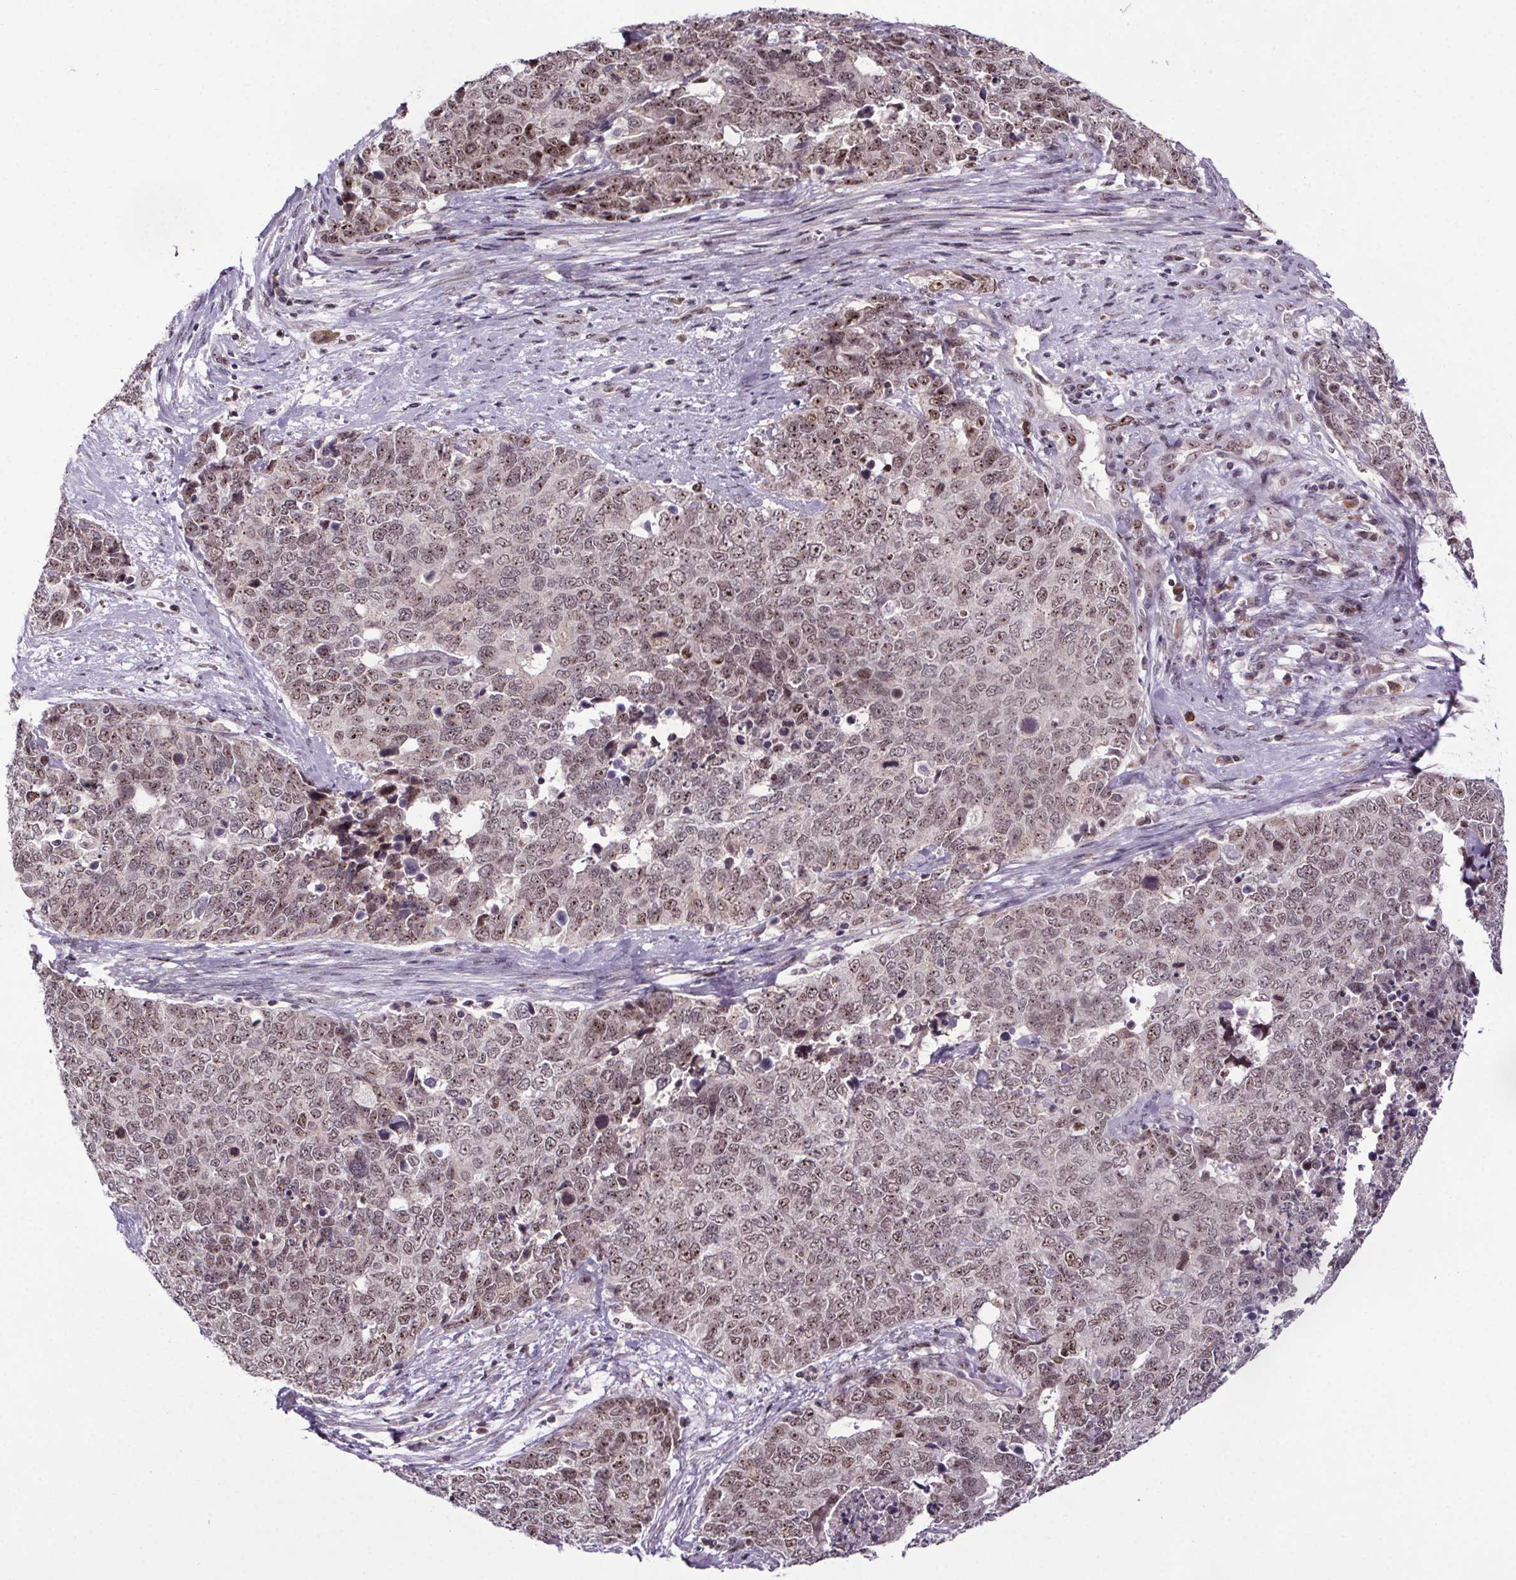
{"staining": {"intensity": "weak", "quantity": "25%-75%", "location": "nuclear"}, "tissue": "cervical cancer", "cell_type": "Tumor cells", "image_type": "cancer", "snomed": [{"axis": "morphology", "description": "Adenocarcinoma, NOS"}, {"axis": "topography", "description": "Cervix"}], "caption": "The photomicrograph shows a brown stain indicating the presence of a protein in the nuclear of tumor cells in cervical adenocarcinoma.", "gene": "ATMIN", "patient": {"sex": "female", "age": 63}}